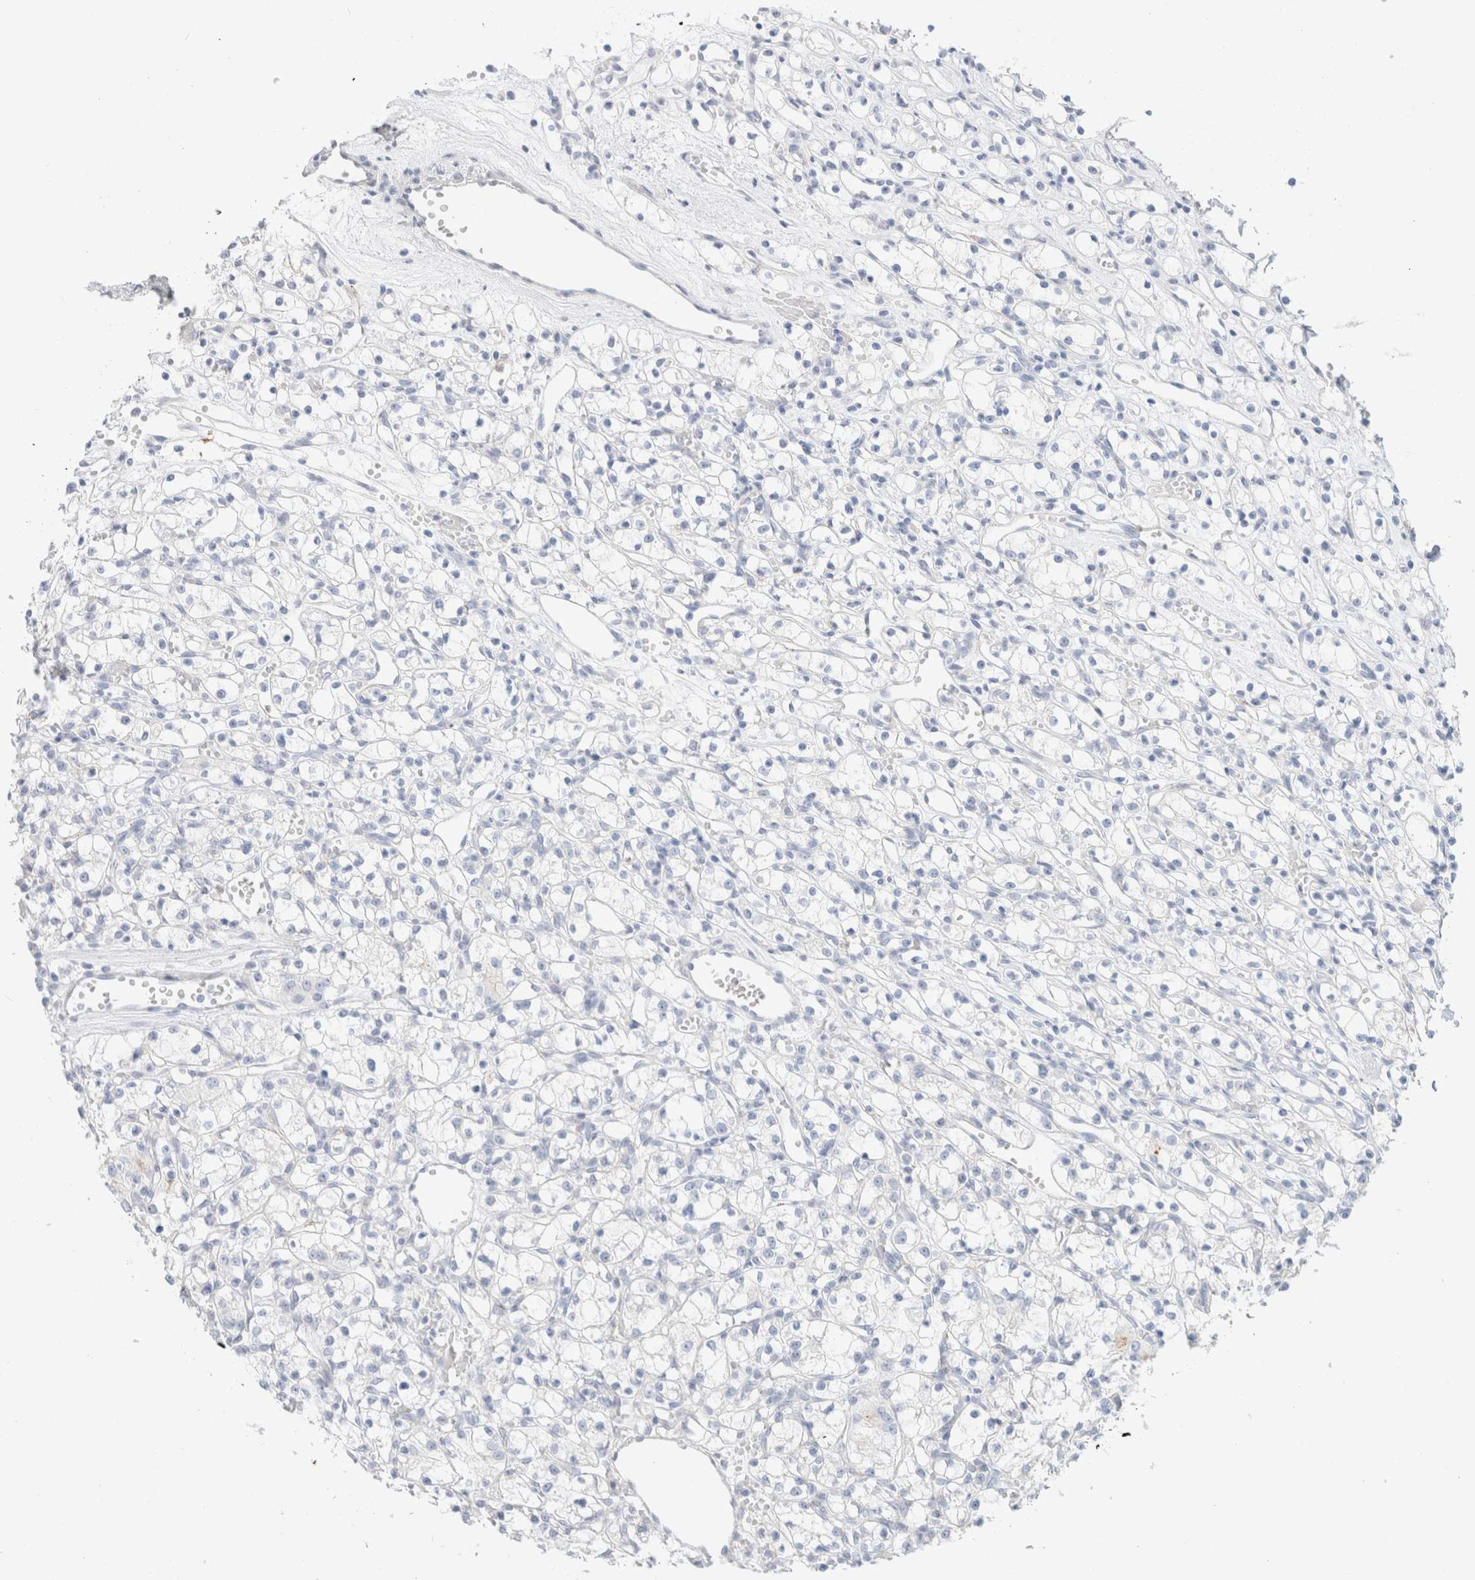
{"staining": {"intensity": "negative", "quantity": "none", "location": "none"}, "tissue": "renal cancer", "cell_type": "Tumor cells", "image_type": "cancer", "snomed": [{"axis": "morphology", "description": "Adenocarcinoma, NOS"}, {"axis": "topography", "description": "Kidney"}], "caption": "High power microscopy photomicrograph of an IHC photomicrograph of renal cancer (adenocarcinoma), revealing no significant expression in tumor cells.", "gene": "CPQ", "patient": {"sex": "female", "age": 59}}